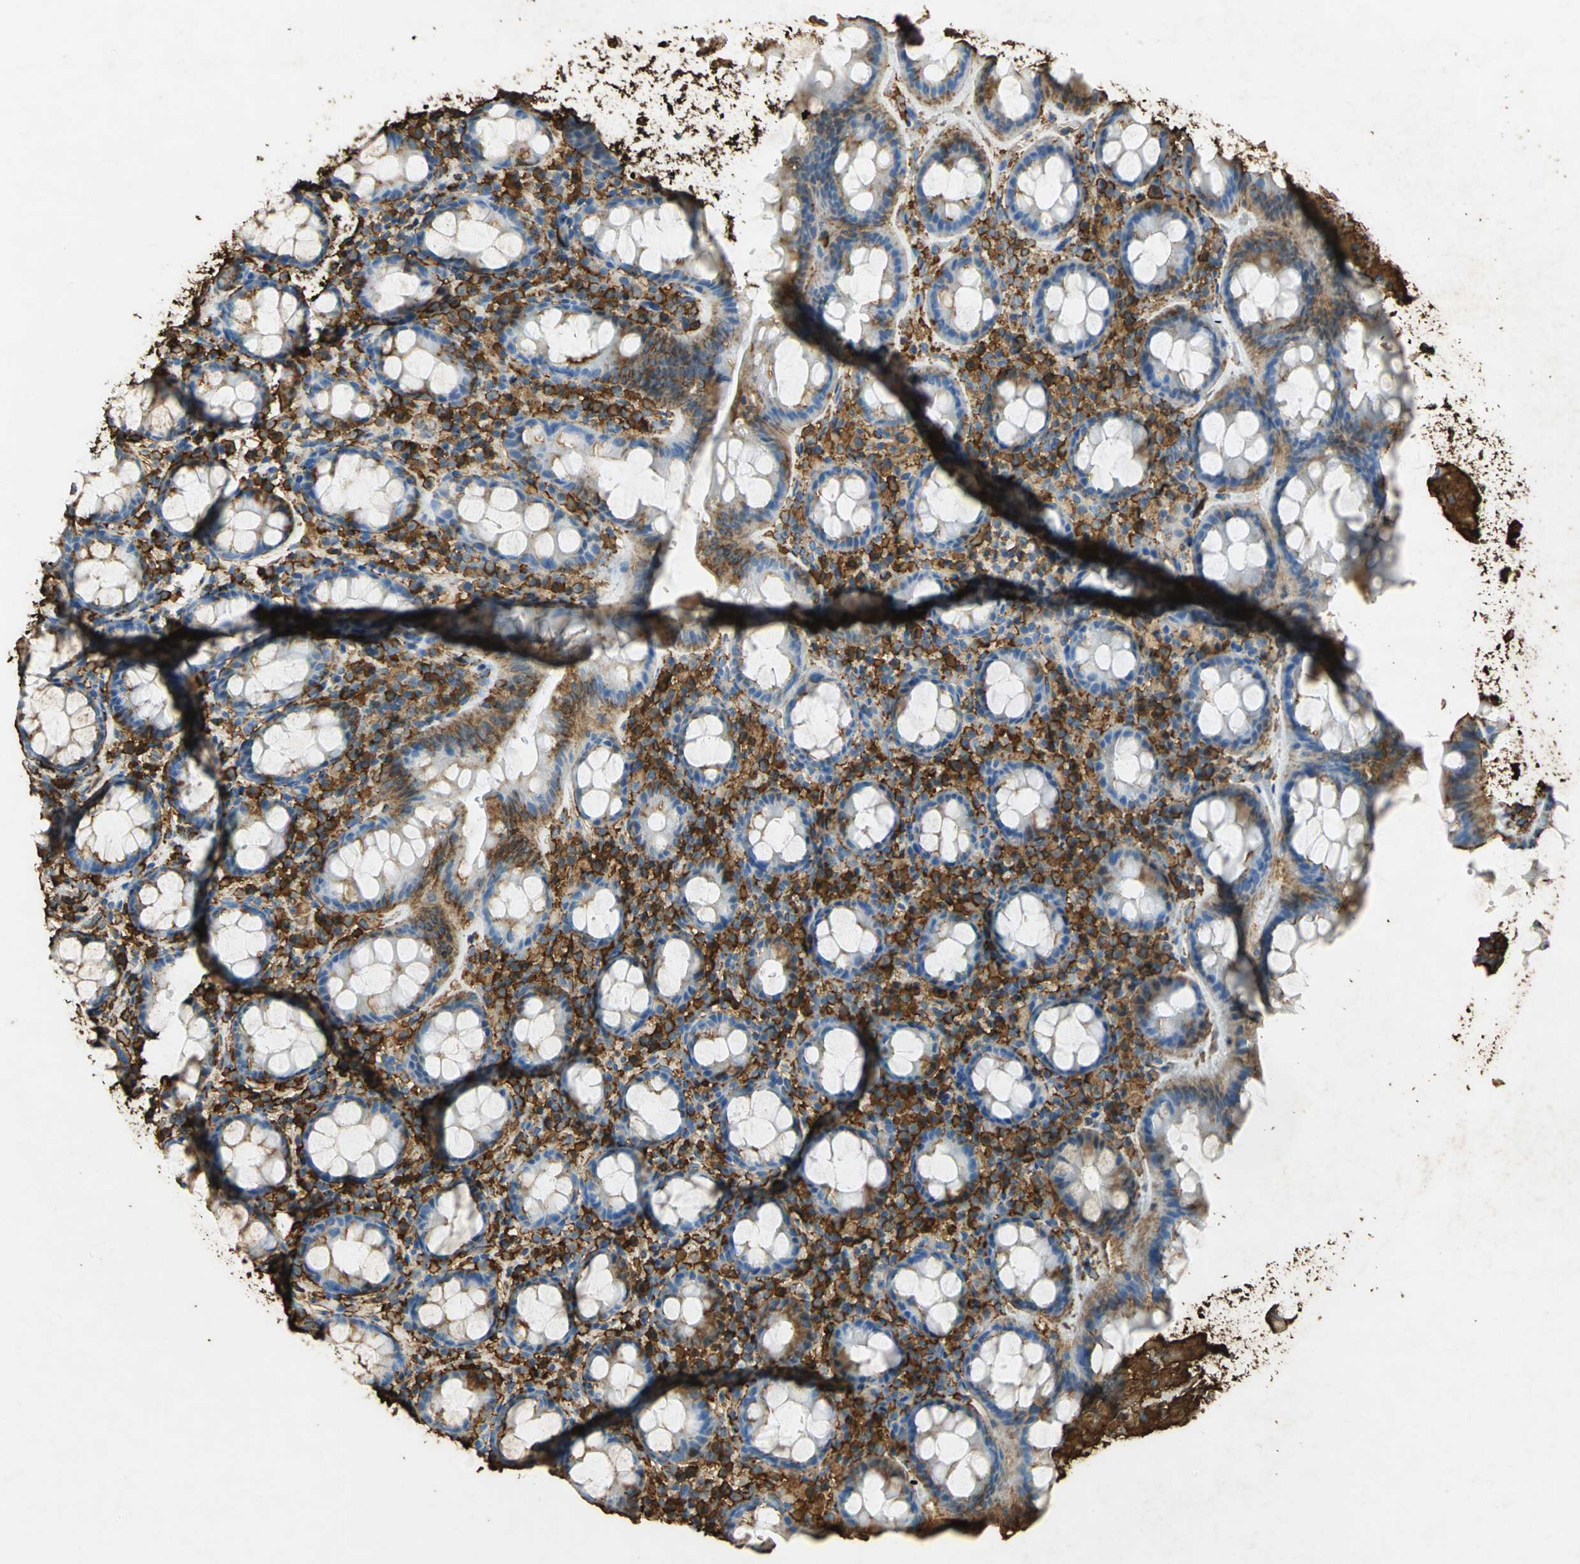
{"staining": {"intensity": "strong", "quantity": ">75%", "location": "cytoplasmic/membranous"}, "tissue": "rectum", "cell_type": "Glandular cells", "image_type": "normal", "snomed": [{"axis": "morphology", "description": "Normal tissue, NOS"}, {"axis": "topography", "description": "Rectum"}], "caption": "Glandular cells exhibit strong cytoplasmic/membranous positivity in about >75% of cells in normal rectum. (DAB = brown stain, brightfield microscopy at high magnification).", "gene": "HSP90B1", "patient": {"sex": "male", "age": 92}}